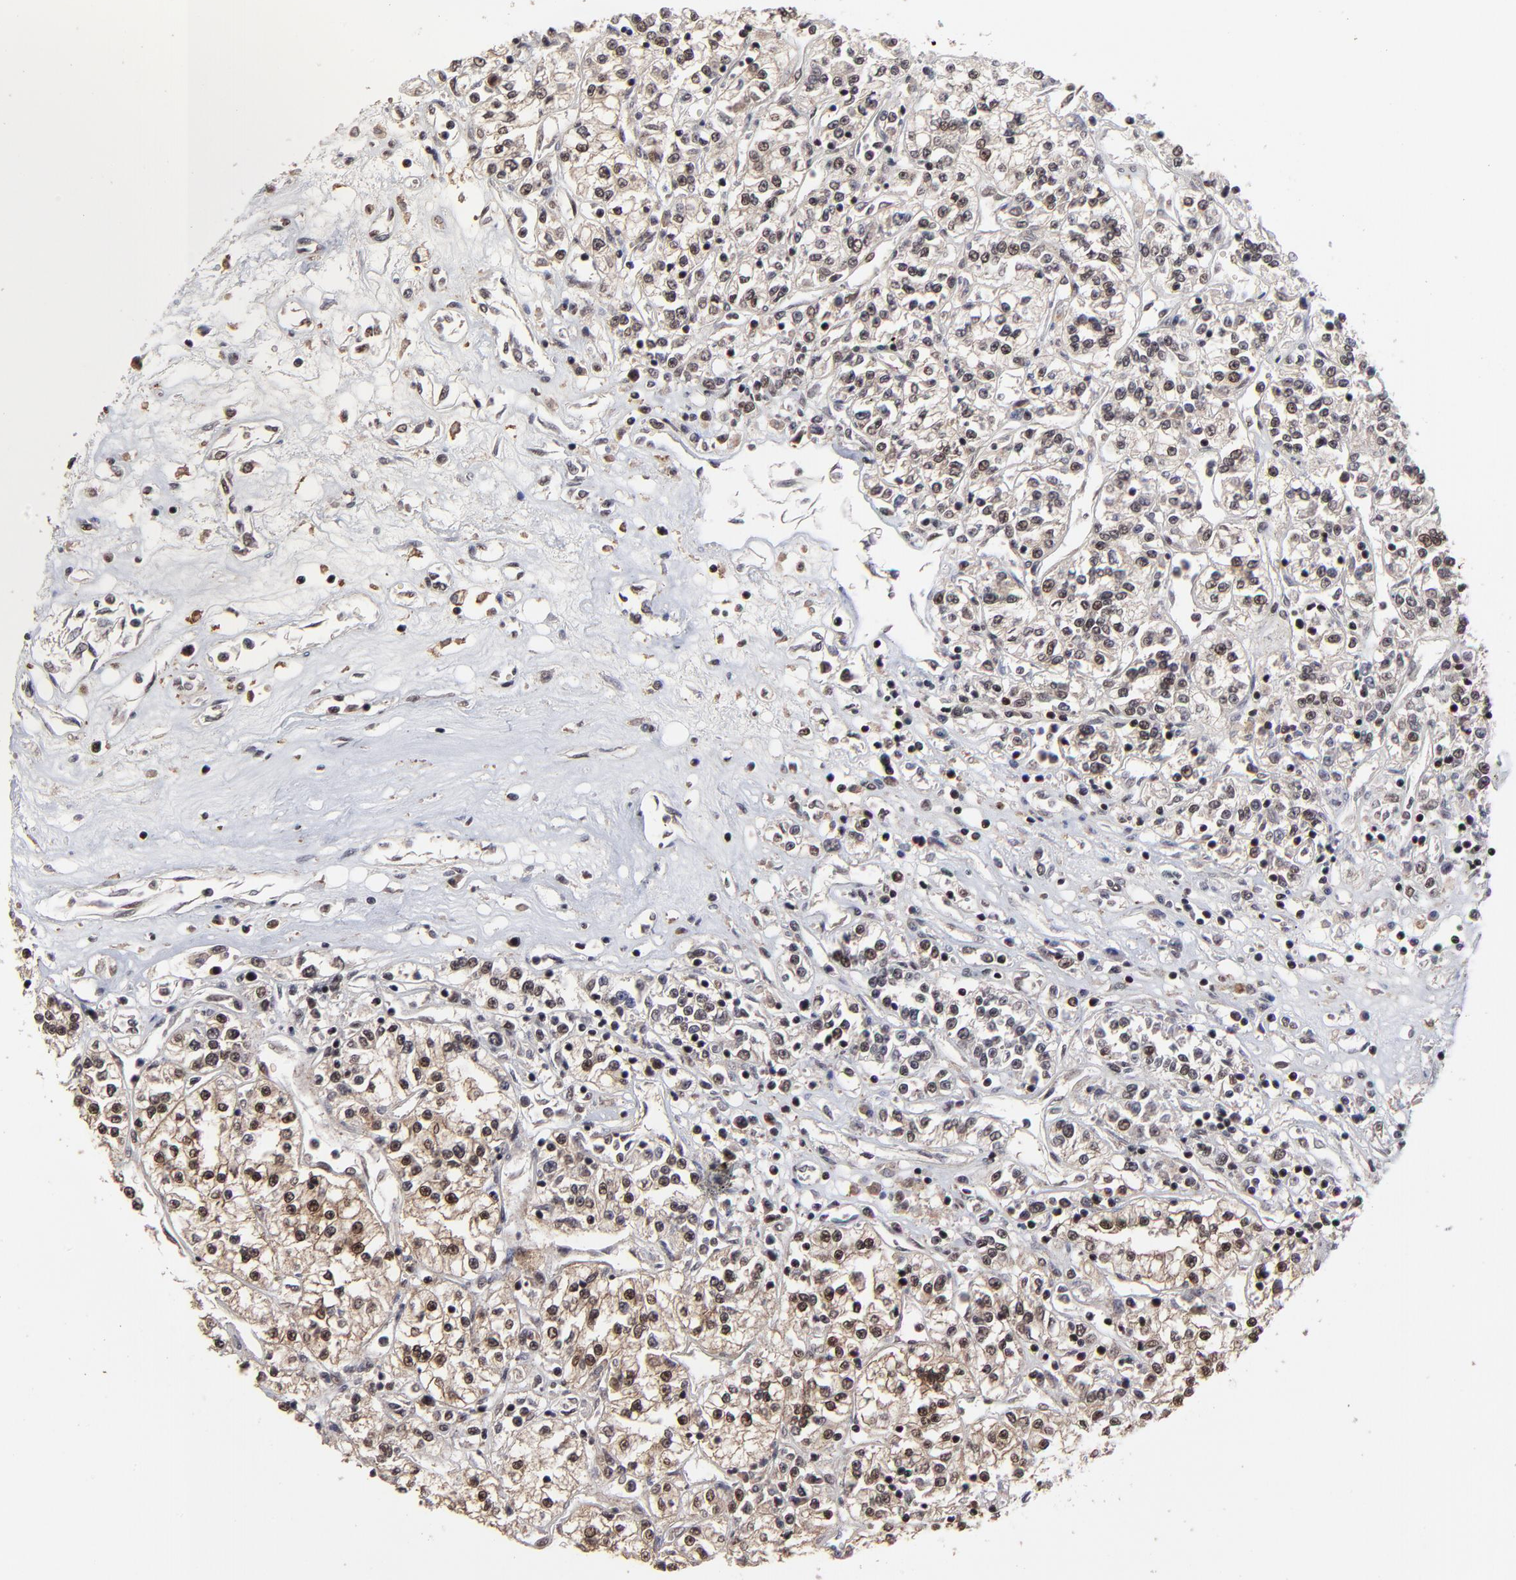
{"staining": {"intensity": "moderate", "quantity": "25%-75%", "location": "nuclear"}, "tissue": "renal cancer", "cell_type": "Tumor cells", "image_type": "cancer", "snomed": [{"axis": "morphology", "description": "Adenocarcinoma, NOS"}, {"axis": "topography", "description": "Kidney"}], "caption": "High-magnification brightfield microscopy of adenocarcinoma (renal) stained with DAB (3,3'-diaminobenzidine) (brown) and counterstained with hematoxylin (blue). tumor cells exhibit moderate nuclear staining is seen in approximately25%-75% of cells.", "gene": "RBM22", "patient": {"sex": "female", "age": 76}}